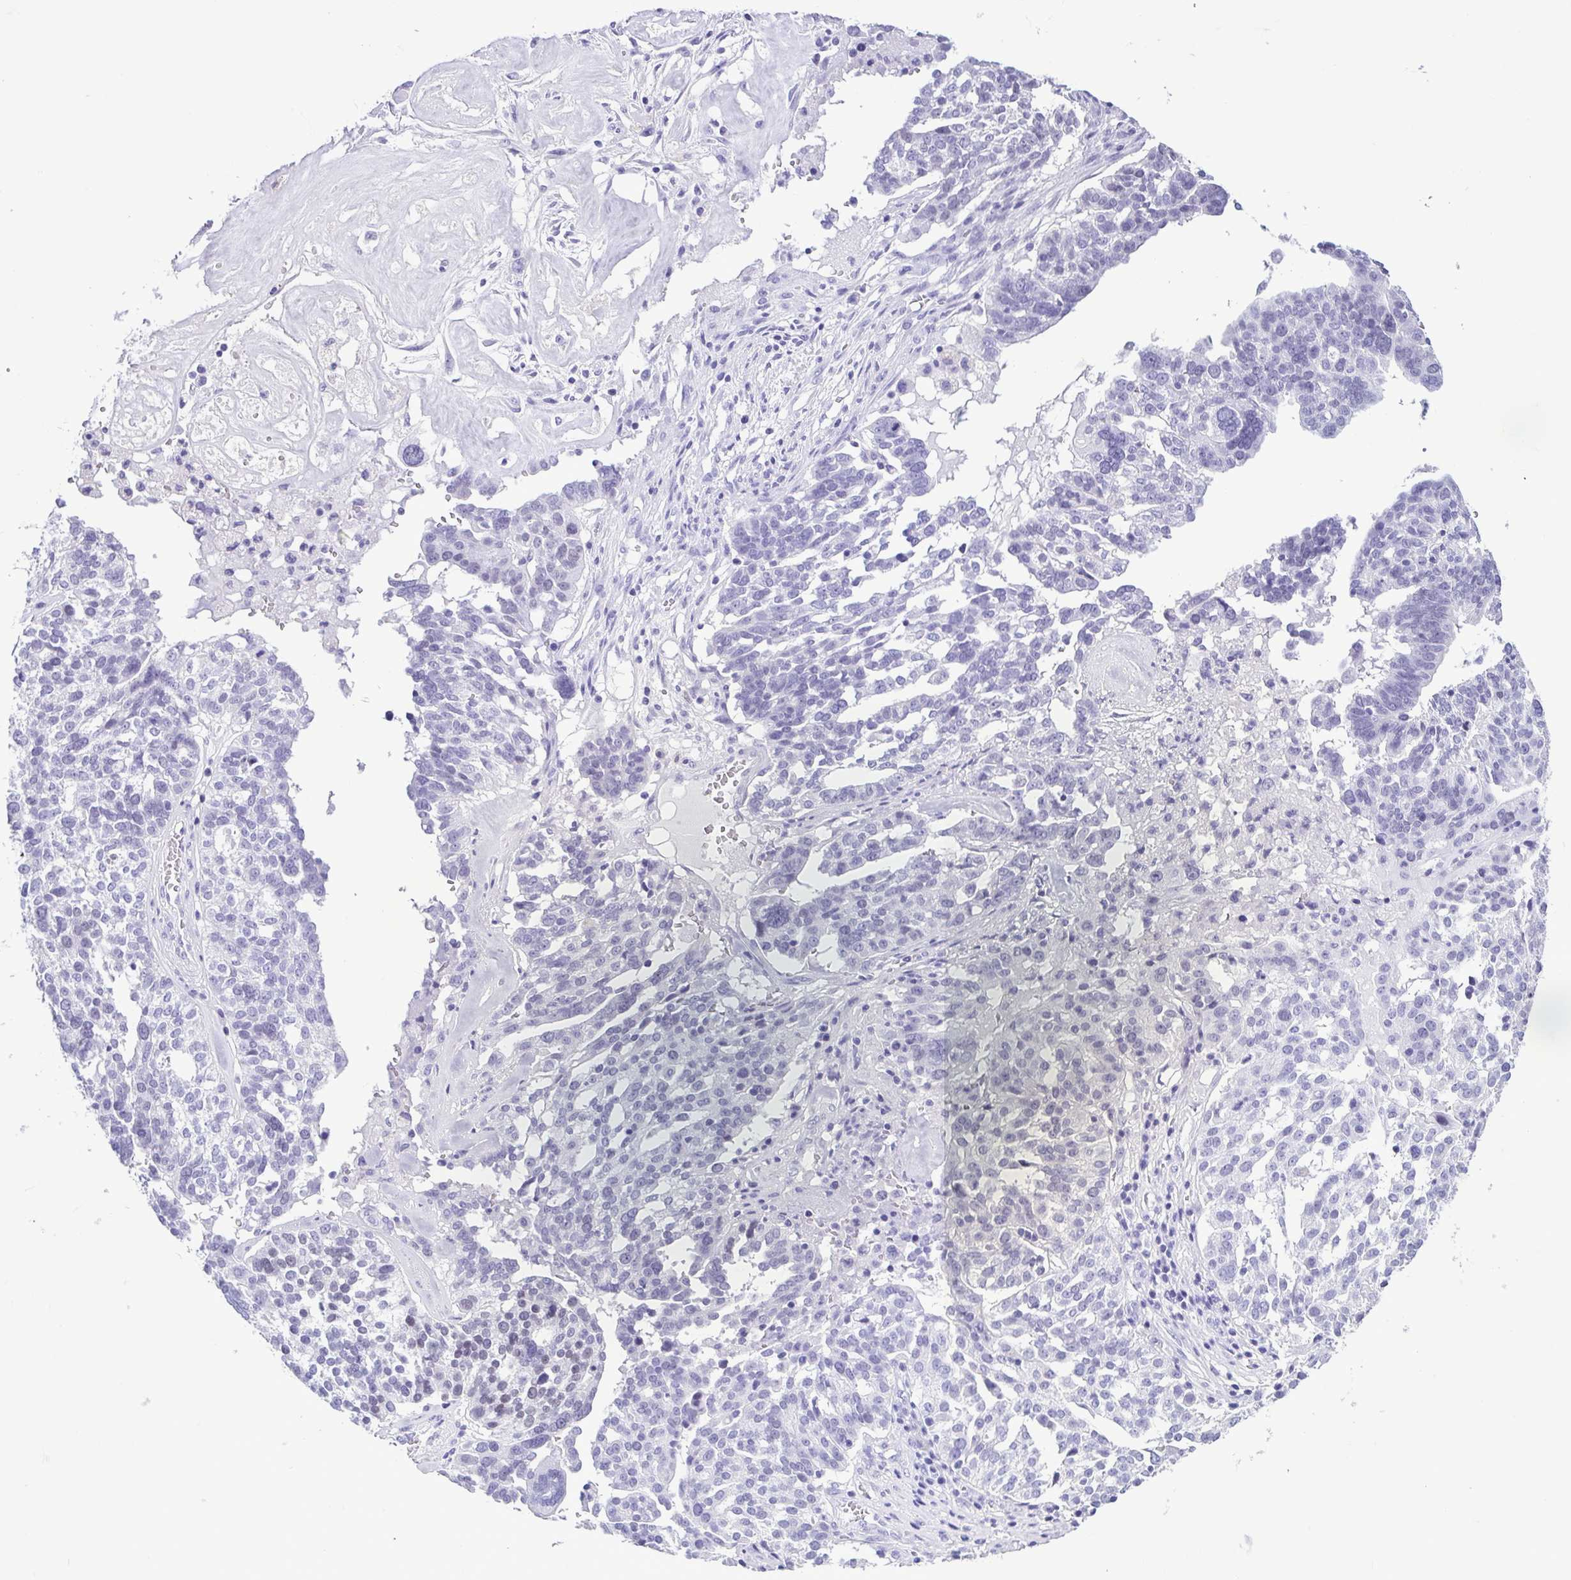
{"staining": {"intensity": "negative", "quantity": "none", "location": "none"}, "tissue": "ovarian cancer", "cell_type": "Tumor cells", "image_type": "cancer", "snomed": [{"axis": "morphology", "description": "Cystadenocarcinoma, serous, NOS"}, {"axis": "topography", "description": "Ovary"}], "caption": "Immunohistochemistry (IHC) image of neoplastic tissue: human ovarian serous cystadenocarcinoma stained with DAB (3,3'-diaminobenzidine) shows no significant protein positivity in tumor cells. (Brightfield microscopy of DAB (3,3'-diaminobenzidine) immunohistochemistry (IHC) at high magnification).", "gene": "SPATA16", "patient": {"sex": "female", "age": 59}}